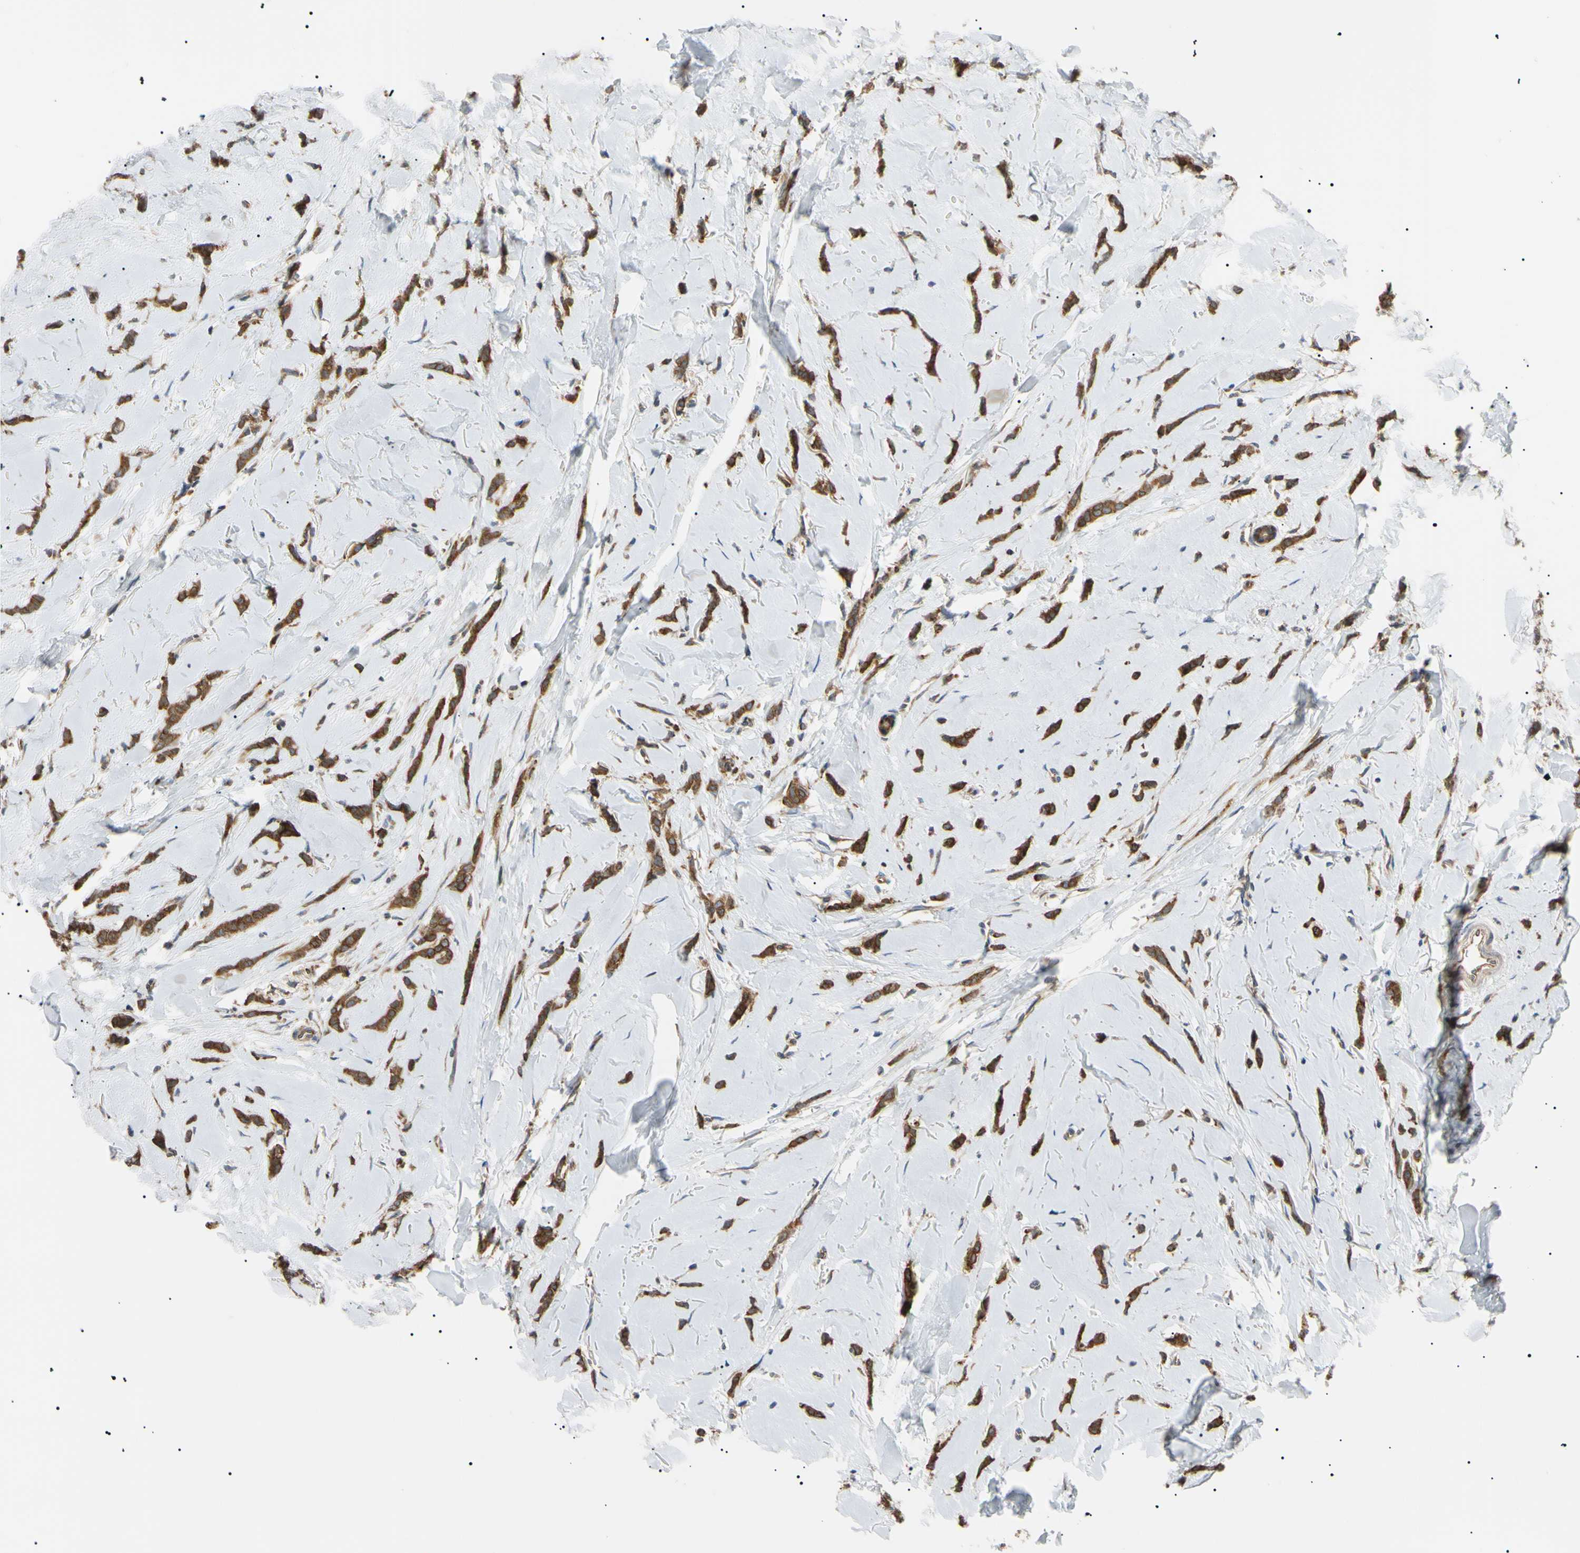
{"staining": {"intensity": "strong", "quantity": ">75%", "location": "cytoplasmic/membranous"}, "tissue": "breast cancer", "cell_type": "Tumor cells", "image_type": "cancer", "snomed": [{"axis": "morphology", "description": "Lobular carcinoma"}, {"axis": "topography", "description": "Skin"}, {"axis": "topography", "description": "Breast"}], "caption": "A photomicrograph showing strong cytoplasmic/membranous positivity in about >75% of tumor cells in breast cancer (lobular carcinoma), as visualized by brown immunohistochemical staining.", "gene": "VAPA", "patient": {"sex": "female", "age": 46}}